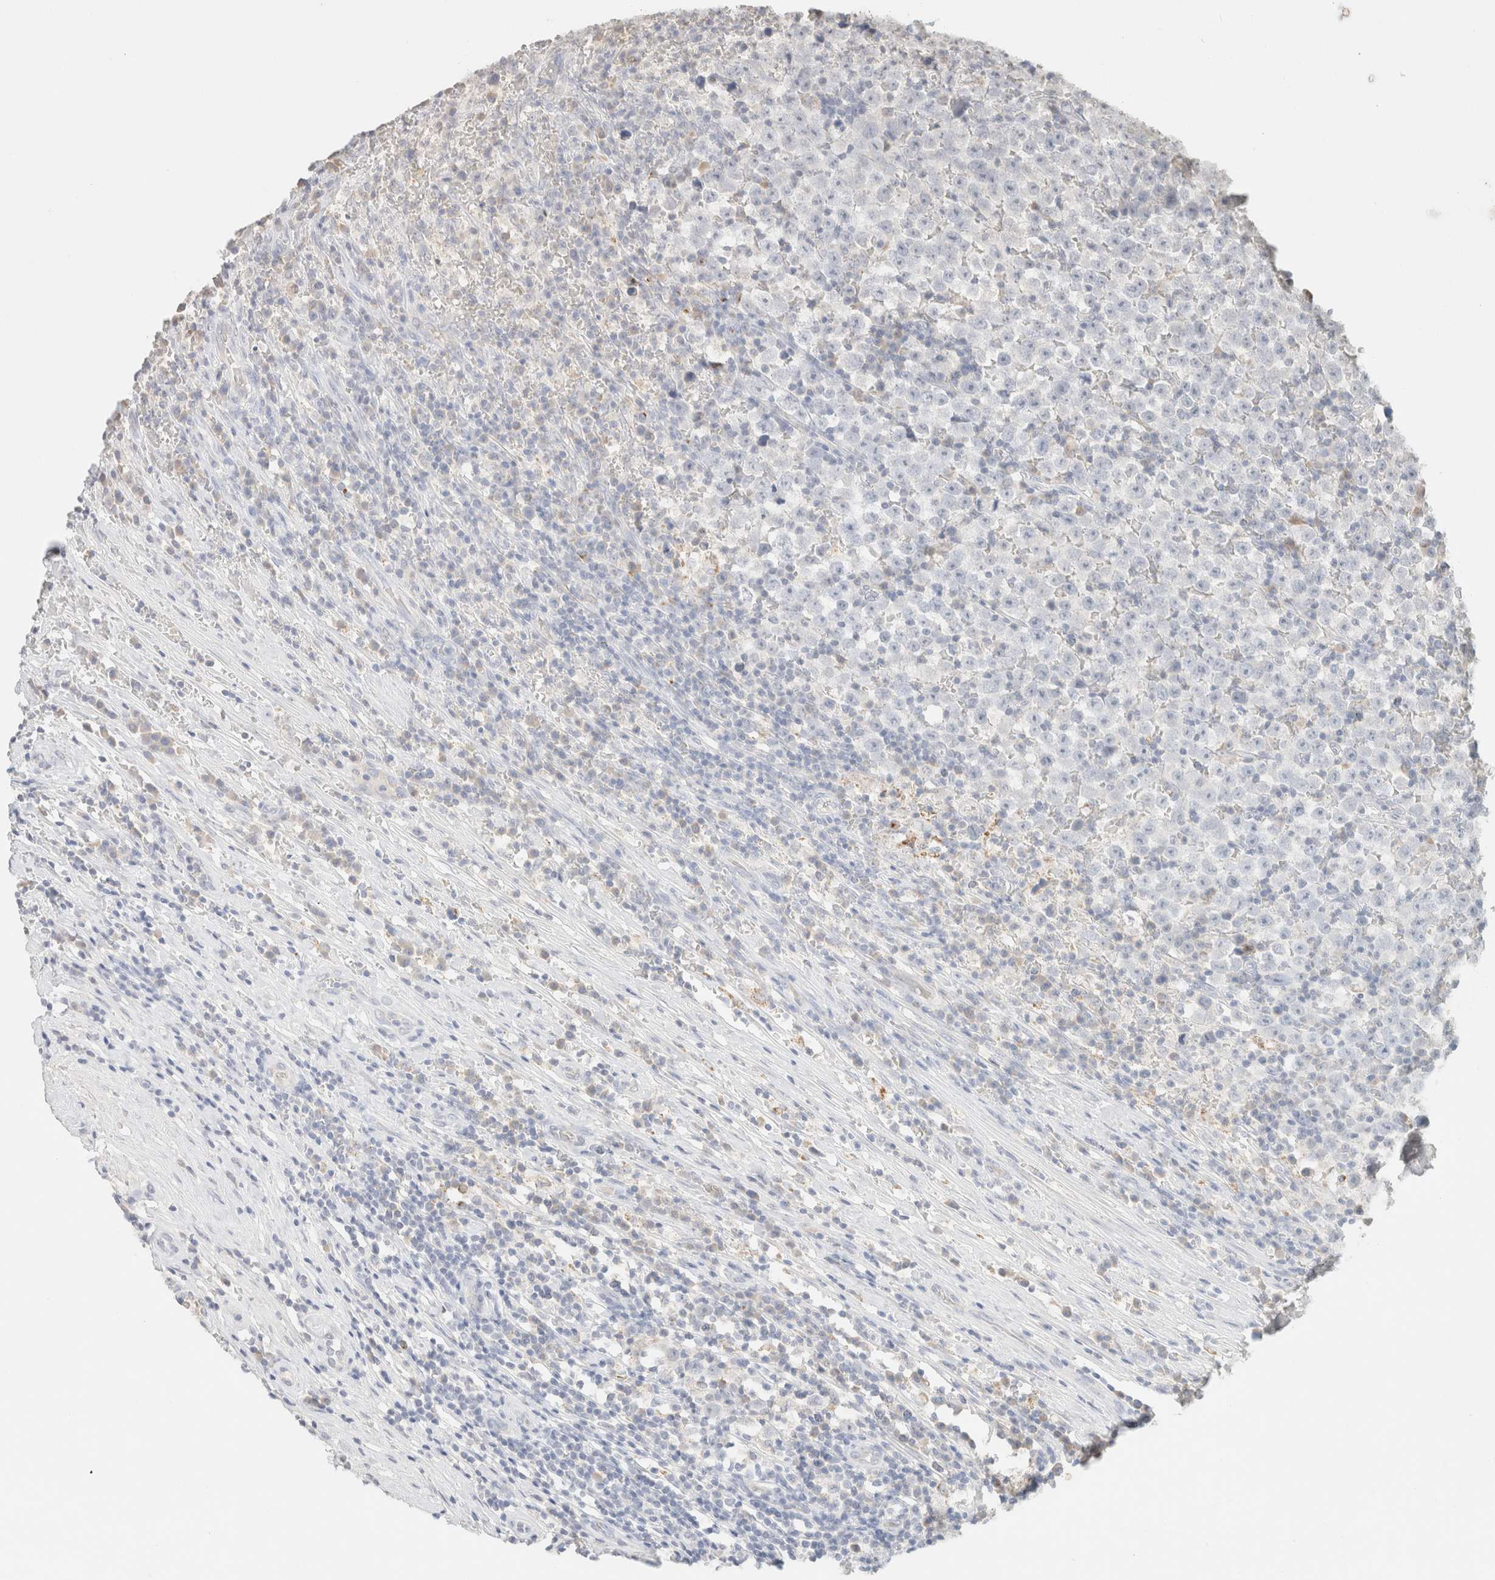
{"staining": {"intensity": "negative", "quantity": "none", "location": "none"}, "tissue": "testis cancer", "cell_type": "Tumor cells", "image_type": "cancer", "snomed": [{"axis": "morphology", "description": "Seminoma, NOS"}, {"axis": "topography", "description": "Testis"}], "caption": "Immunohistochemistry (IHC) micrograph of neoplastic tissue: human testis seminoma stained with DAB (3,3'-diaminobenzidine) demonstrates no significant protein positivity in tumor cells. Brightfield microscopy of IHC stained with DAB (brown) and hematoxylin (blue), captured at high magnification.", "gene": "CPA1", "patient": {"sex": "male", "age": 43}}